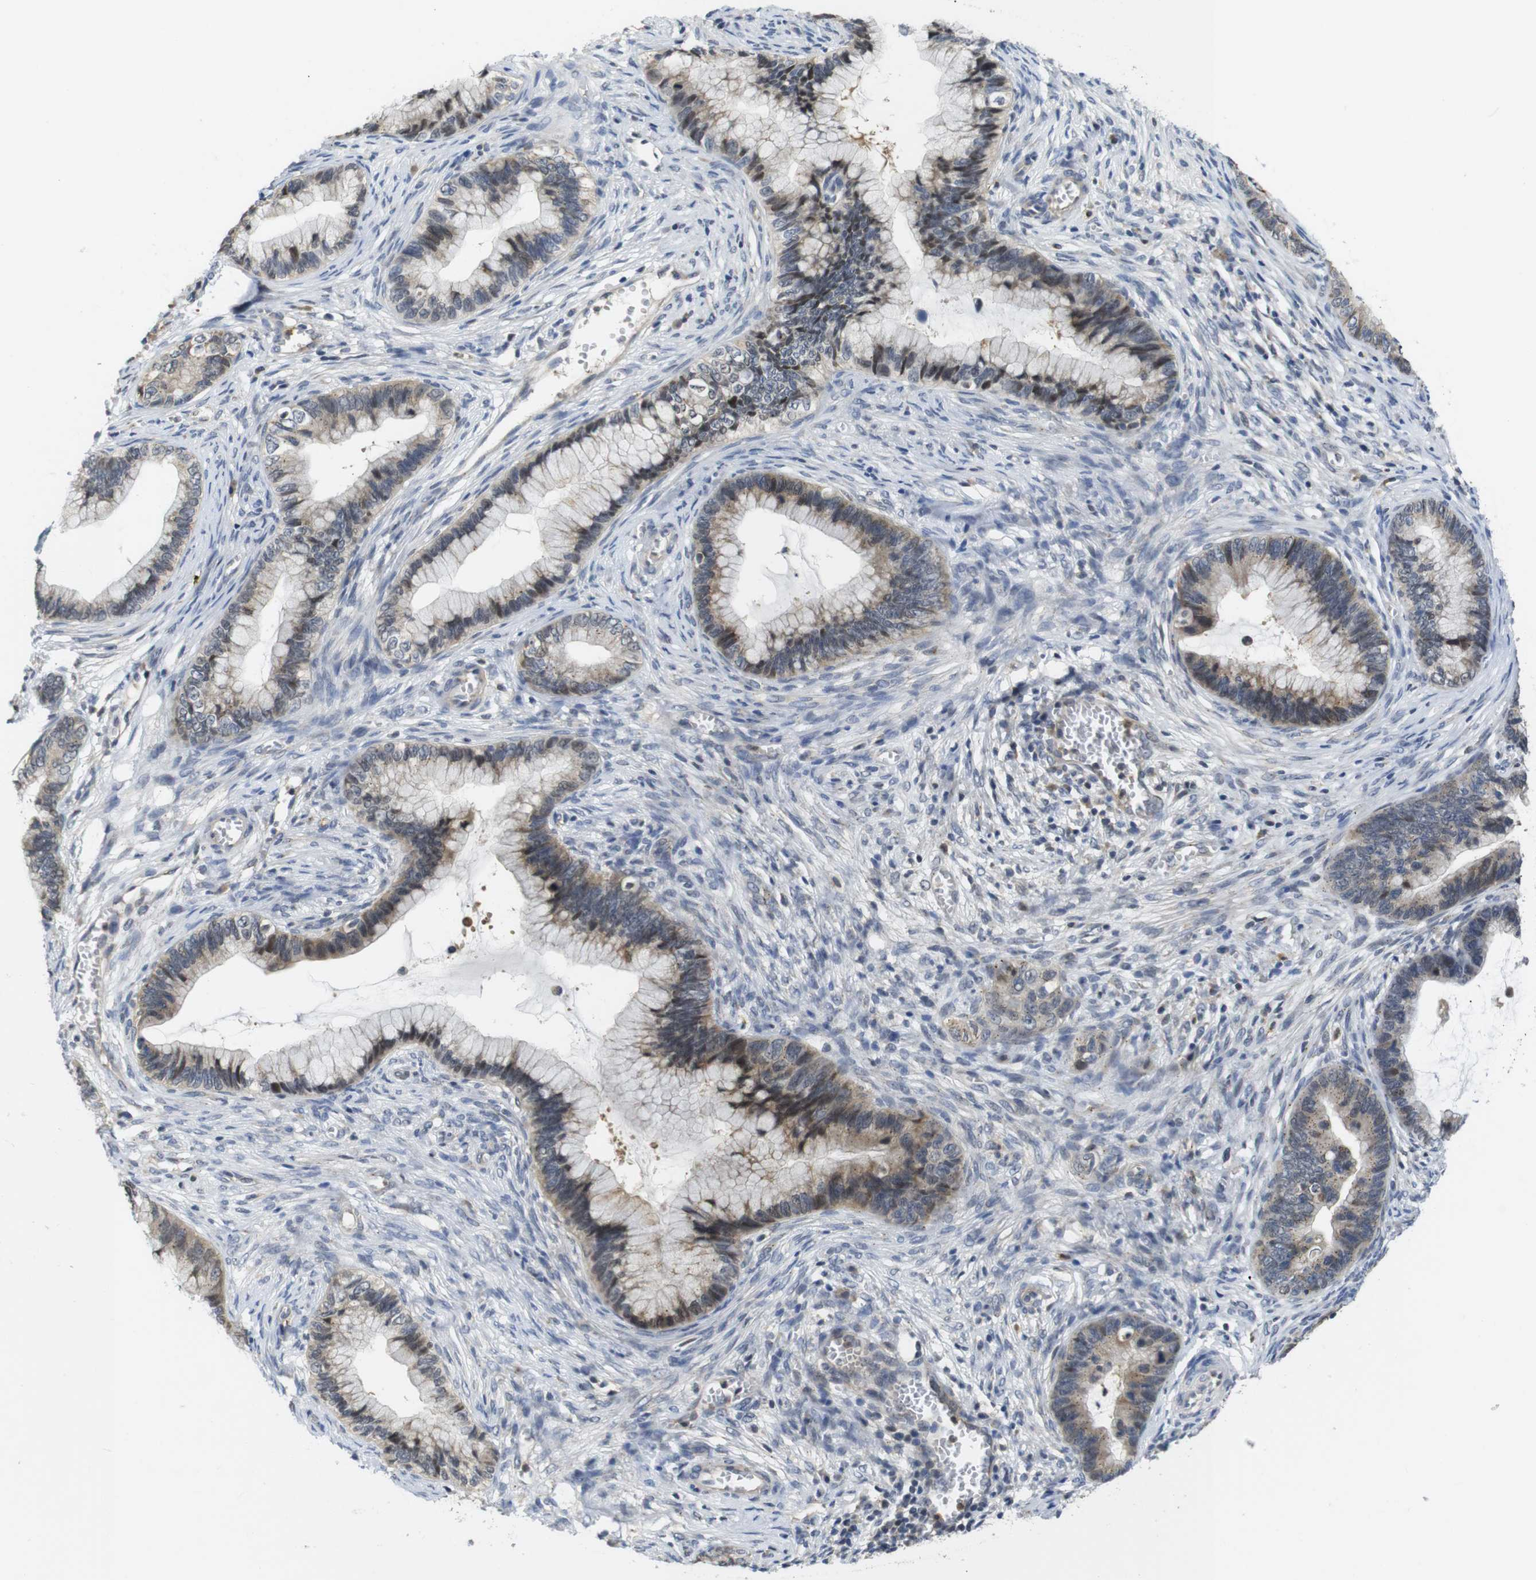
{"staining": {"intensity": "weak", "quantity": ">75%", "location": "cytoplasmic/membranous,nuclear"}, "tissue": "cervical cancer", "cell_type": "Tumor cells", "image_type": "cancer", "snomed": [{"axis": "morphology", "description": "Adenocarcinoma, NOS"}, {"axis": "topography", "description": "Cervix"}], "caption": "Tumor cells show weak cytoplasmic/membranous and nuclear staining in approximately >75% of cells in cervical cancer (adenocarcinoma).", "gene": "FNTA", "patient": {"sex": "female", "age": 44}}